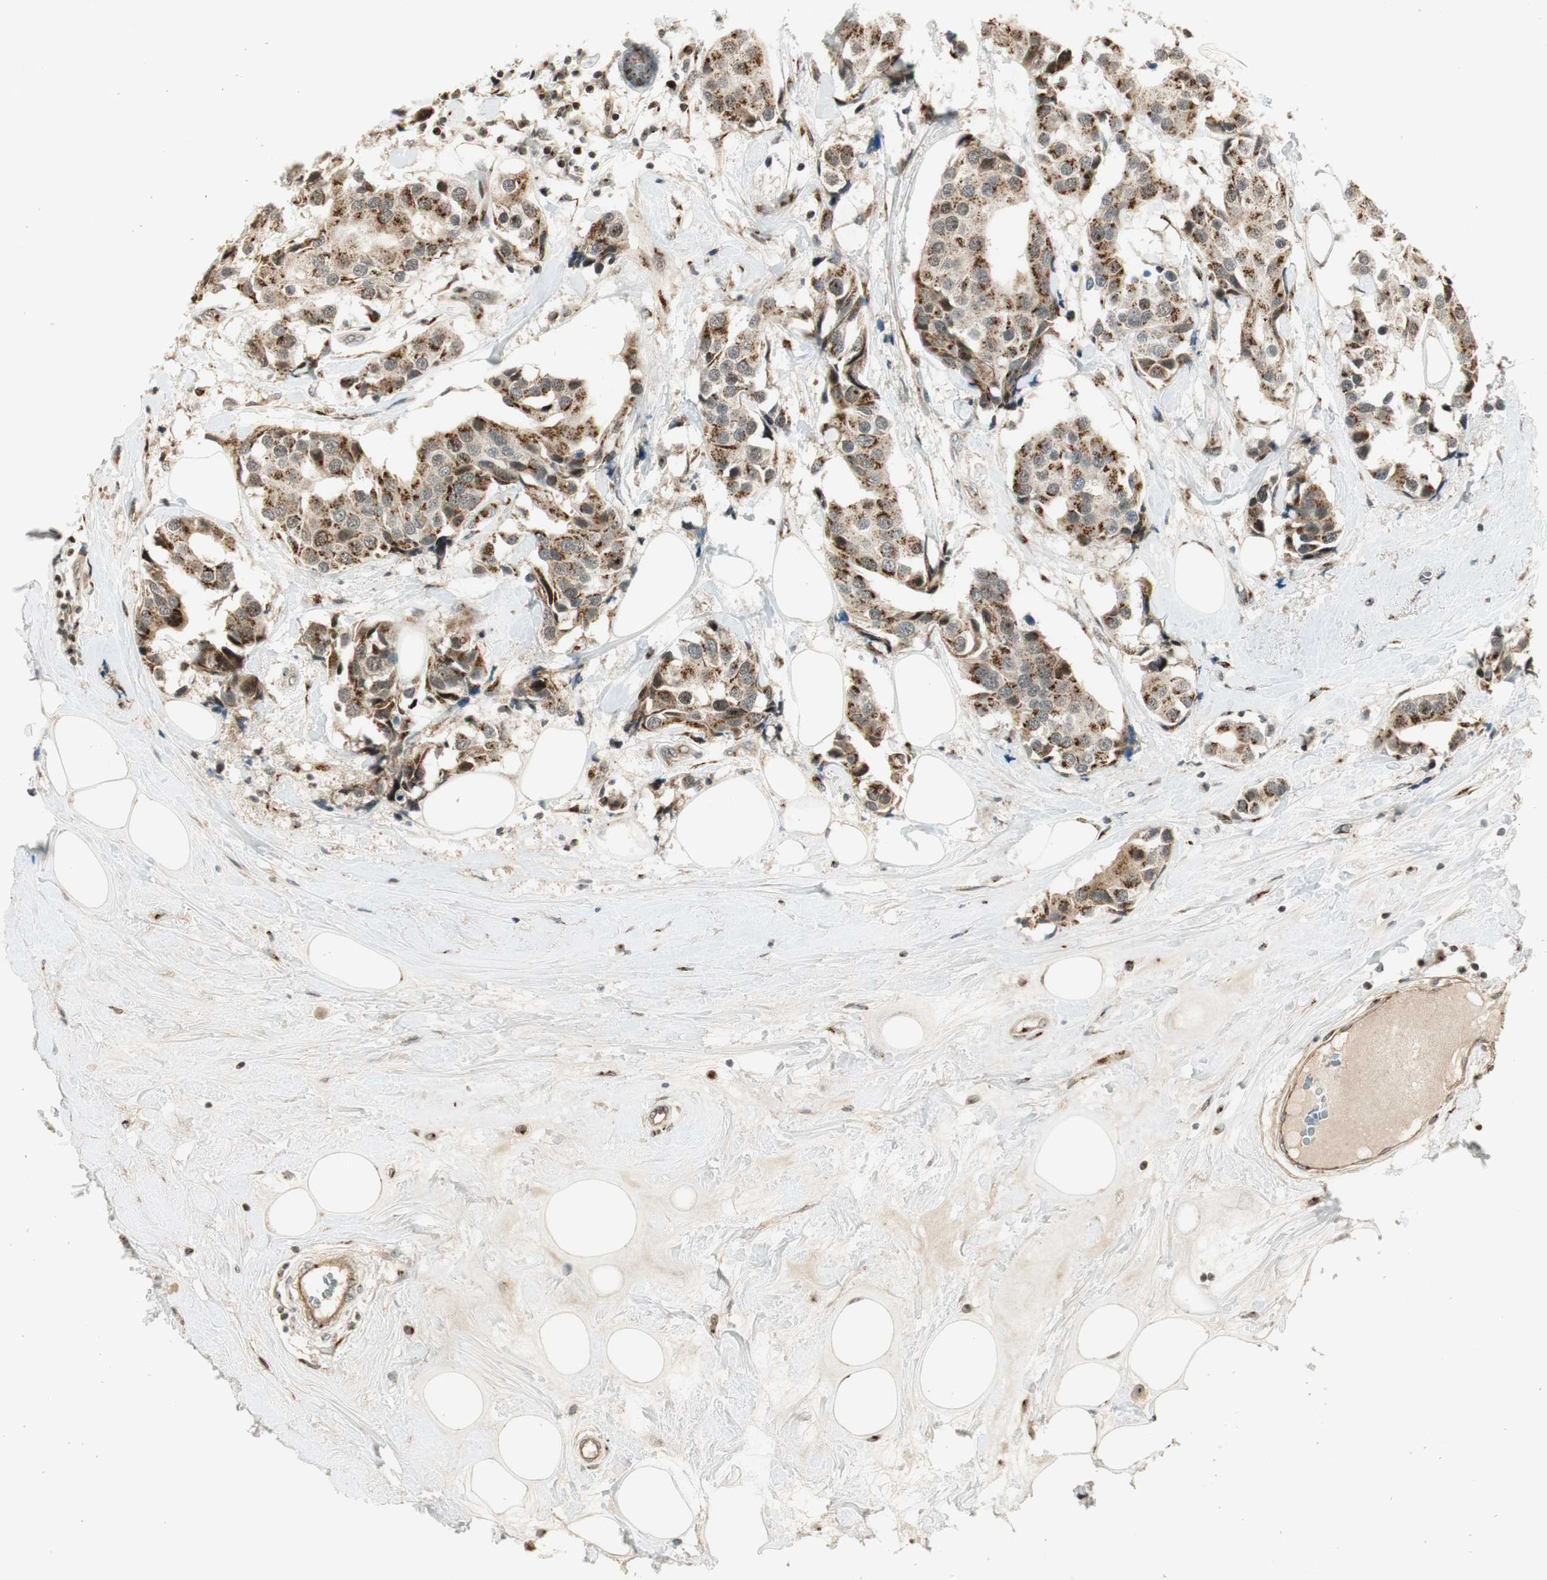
{"staining": {"intensity": "moderate", "quantity": ">75%", "location": "cytoplasmic/membranous"}, "tissue": "breast cancer", "cell_type": "Tumor cells", "image_type": "cancer", "snomed": [{"axis": "morphology", "description": "Normal tissue, NOS"}, {"axis": "morphology", "description": "Duct carcinoma"}, {"axis": "topography", "description": "Breast"}], "caption": "Breast intraductal carcinoma stained for a protein reveals moderate cytoplasmic/membranous positivity in tumor cells.", "gene": "NEO1", "patient": {"sex": "female", "age": 39}}